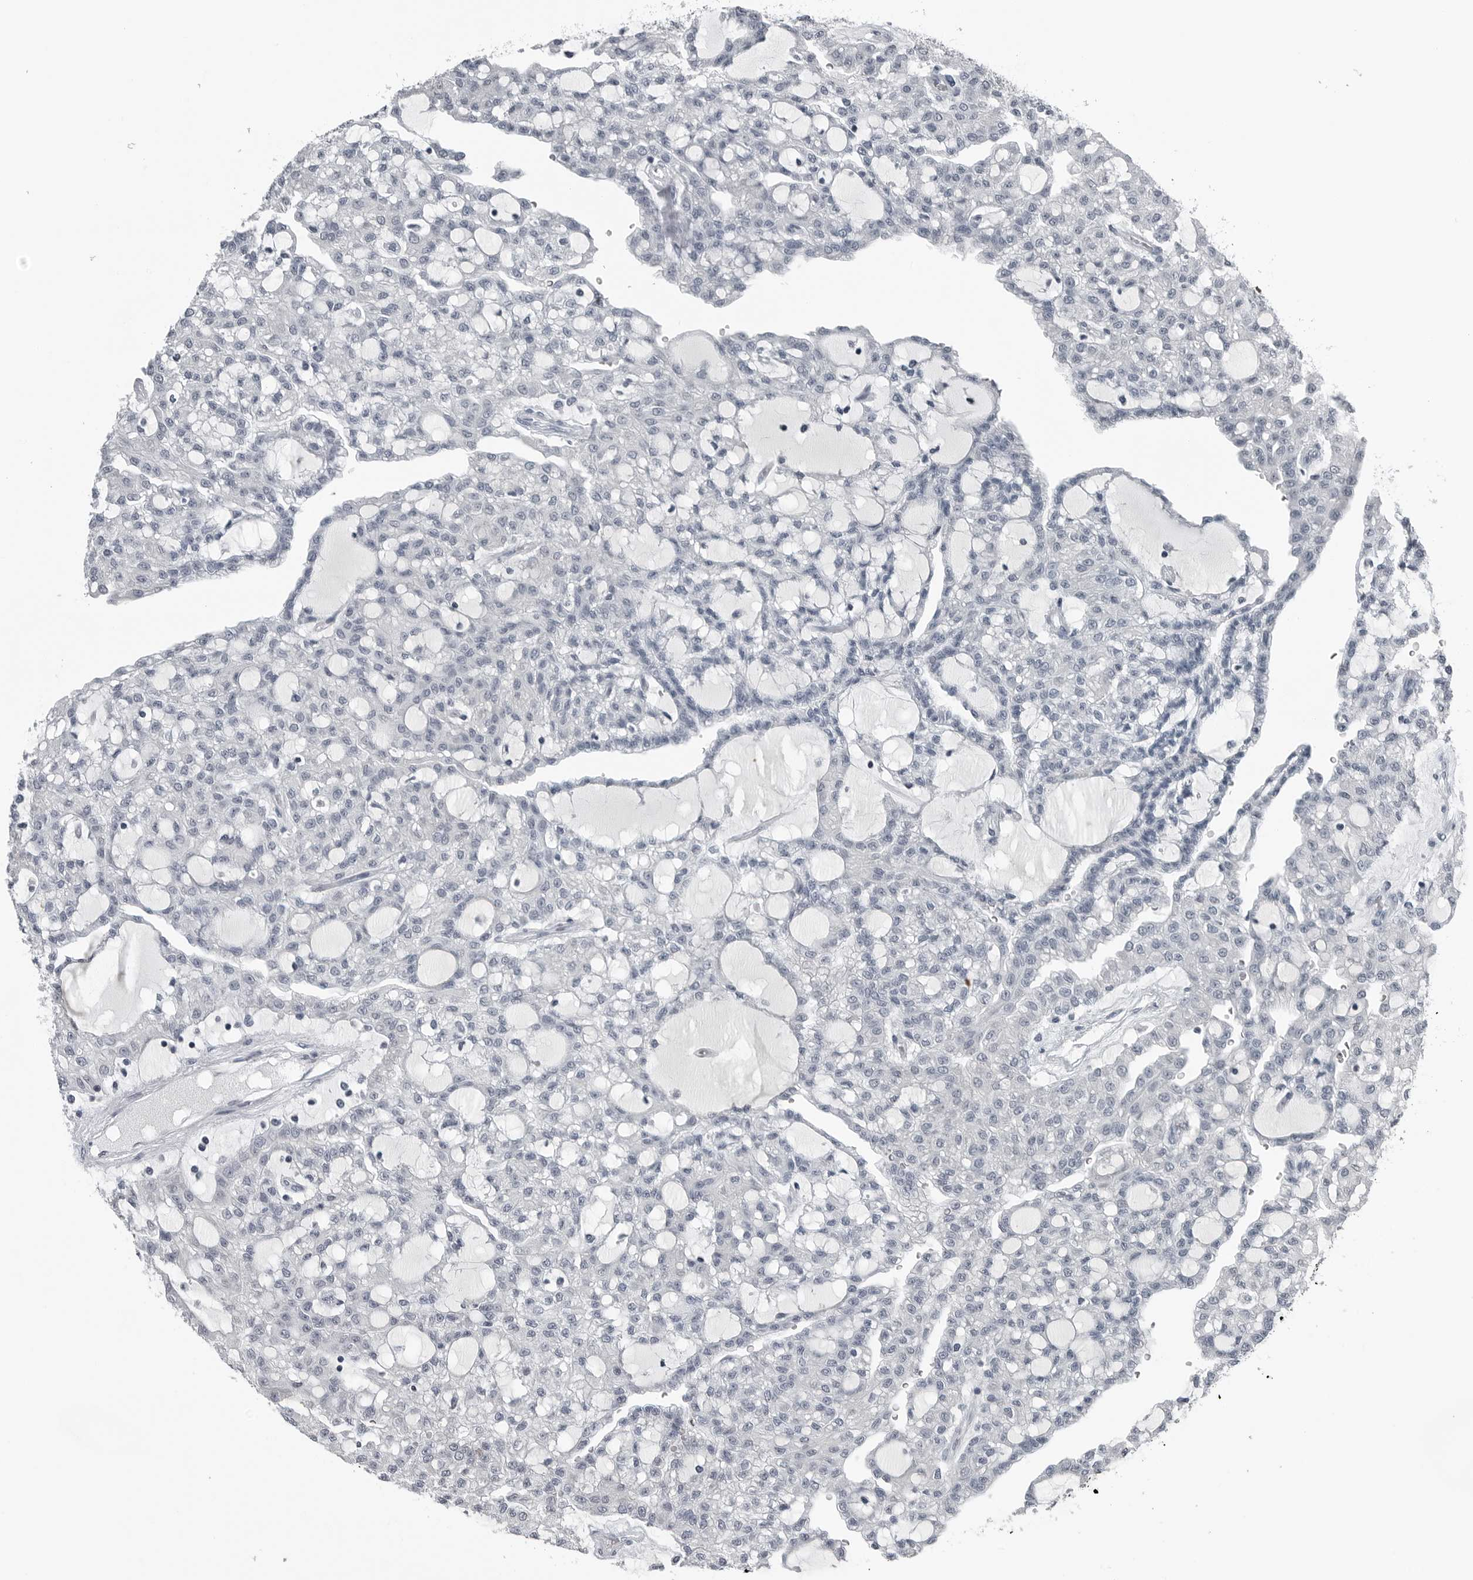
{"staining": {"intensity": "negative", "quantity": "none", "location": "none"}, "tissue": "renal cancer", "cell_type": "Tumor cells", "image_type": "cancer", "snomed": [{"axis": "morphology", "description": "Adenocarcinoma, NOS"}, {"axis": "topography", "description": "Kidney"}], "caption": "Renal adenocarcinoma stained for a protein using IHC demonstrates no staining tumor cells.", "gene": "SPINK1", "patient": {"sex": "male", "age": 63}}